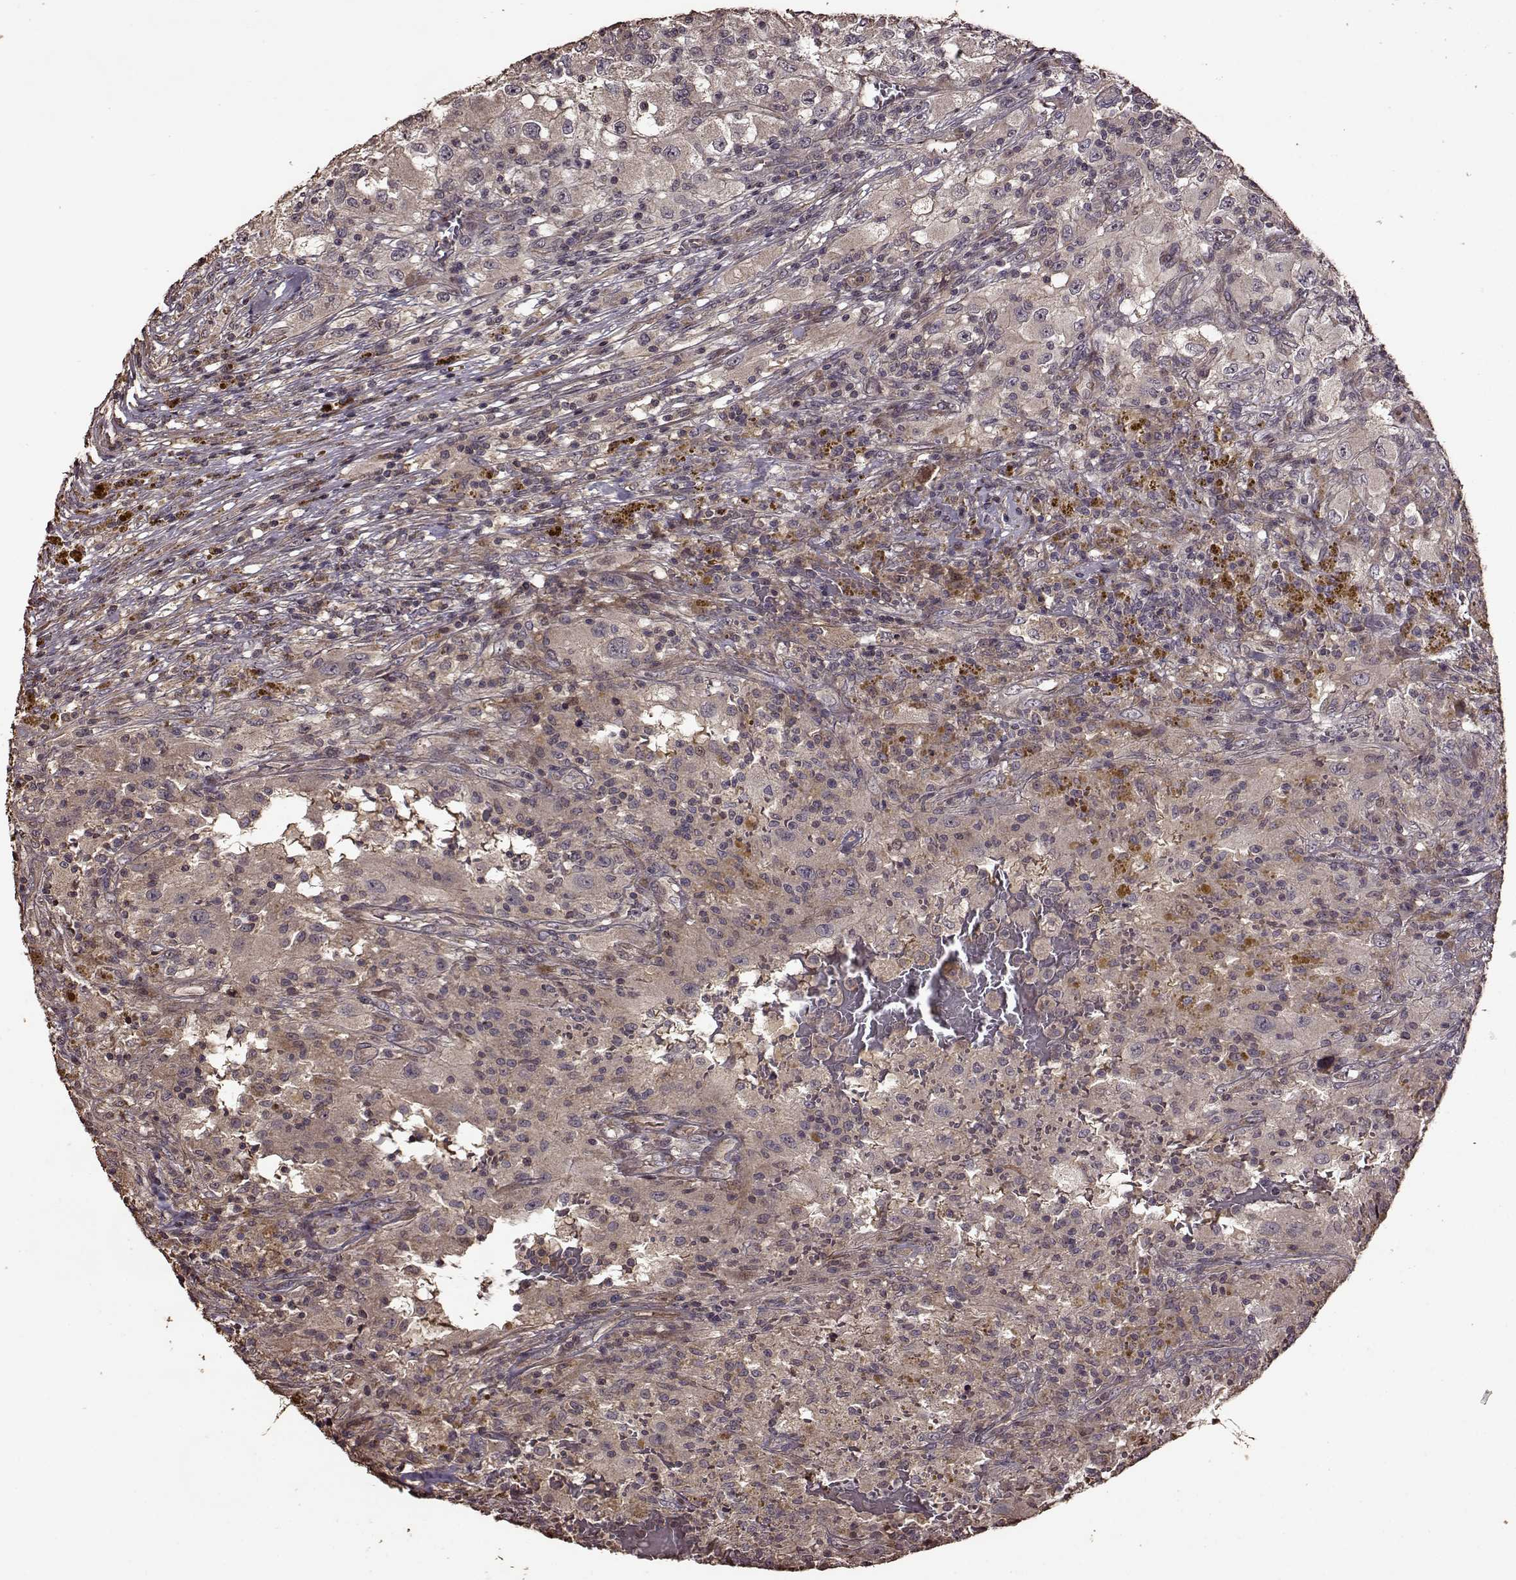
{"staining": {"intensity": "weak", "quantity": "<25%", "location": "cytoplasmic/membranous"}, "tissue": "renal cancer", "cell_type": "Tumor cells", "image_type": "cancer", "snomed": [{"axis": "morphology", "description": "Adenocarcinoma, NOS"}, {"axis": "topography", "description": "Kidney"}], "caption": "This is an immunohistochemistry (IHC) photomicrograph of human renal adenocarcinoma. There is no expression in tumor cells.", "gene": "FBXW11", "patient": {"sex": "female", "age": 67}}